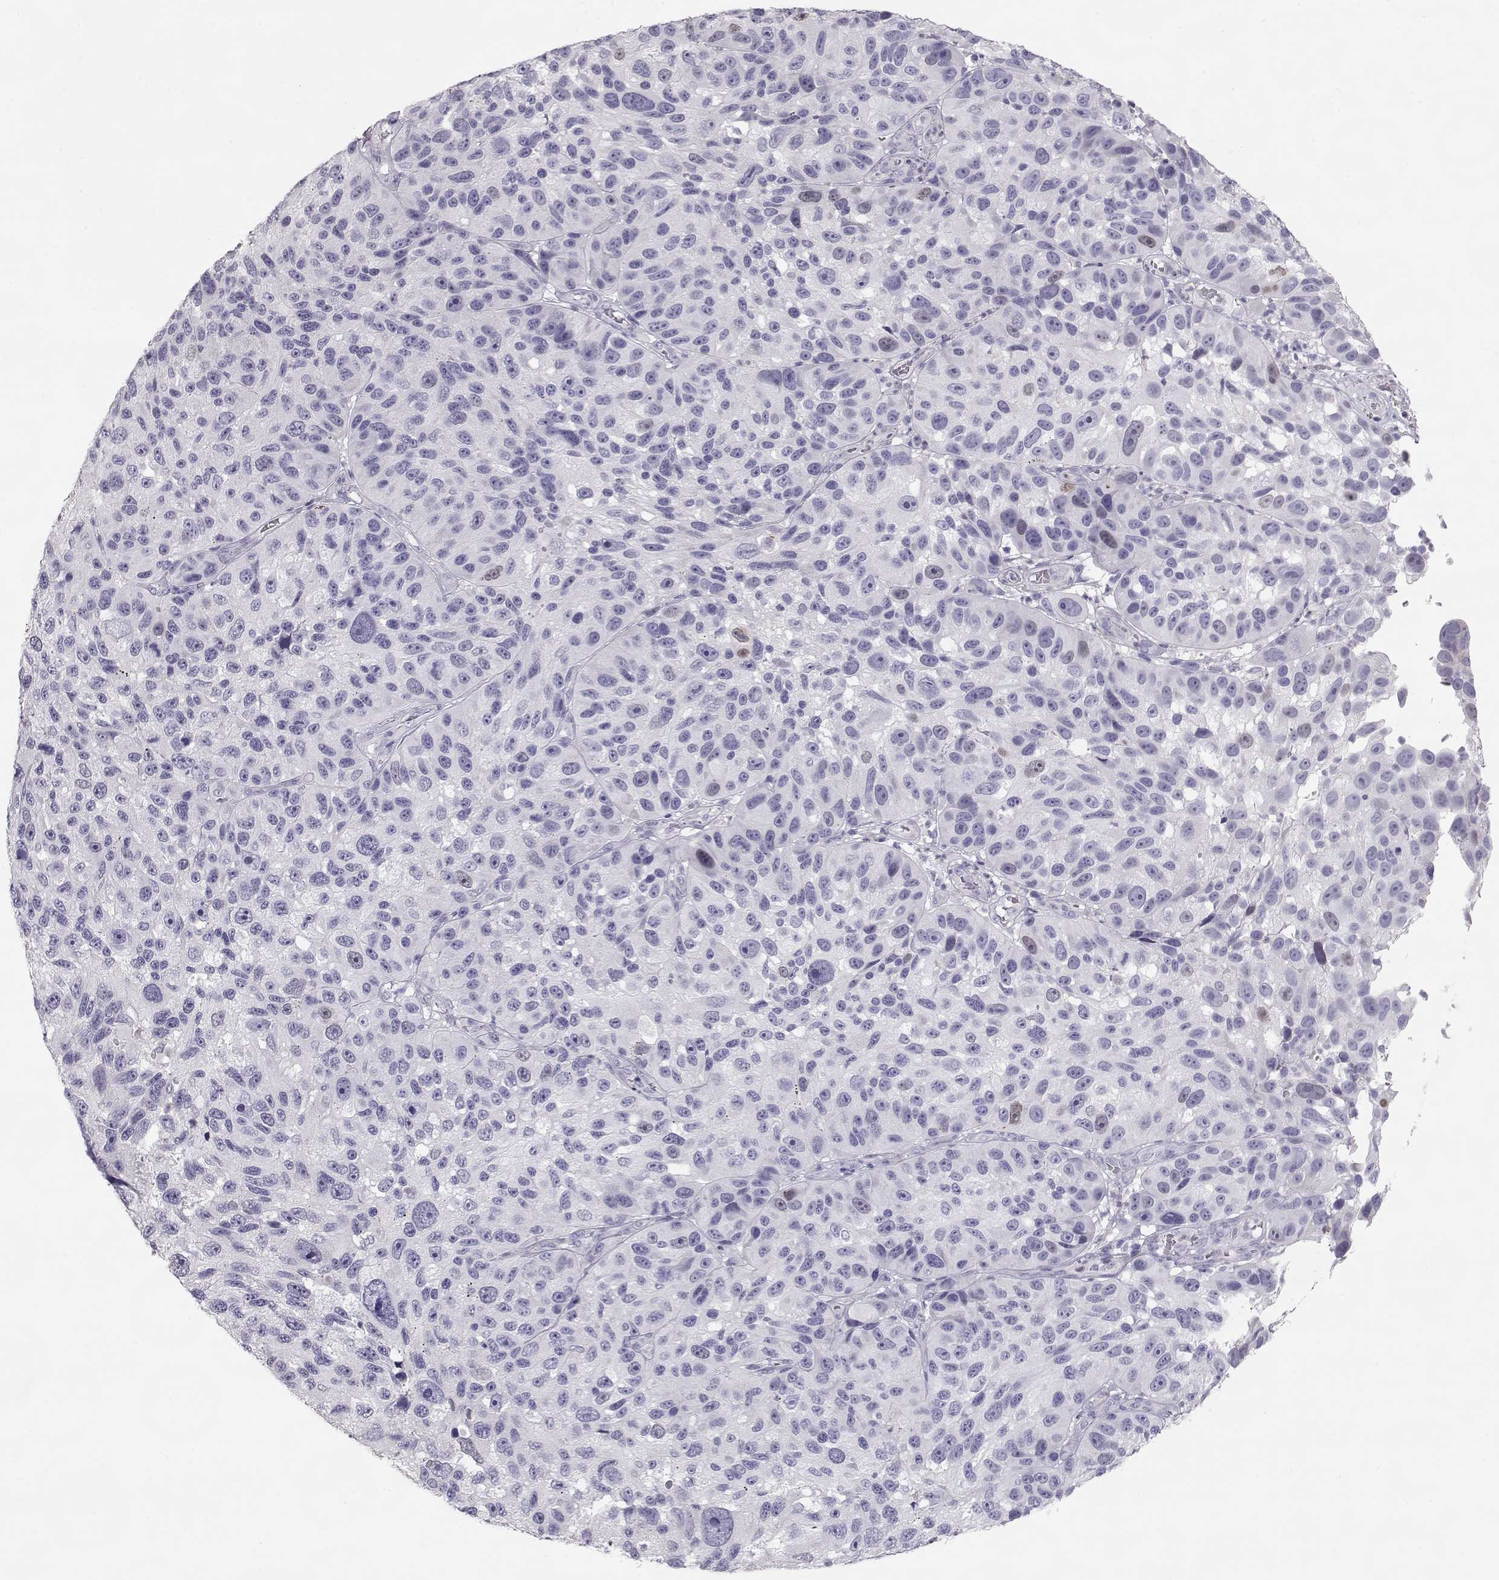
{"staining": {"intensity": "negative", "quantity": "none", "location": "none"}, "tissue": "melanoma", "cell_type": "Tumor cells", "image_type": "cancer", "snomed": [{"axis": "morphology", "description": "Malignant melanoma, NOS"}, {"axis": "topography", "description": "Skin"}], "caption": "Immunohistochemistry (IHC) image of neoplastic tissue: melanoma stained with DAB (3,3'-diaminobenzidine) reveals no significant protein positivity in tumor cells. Nuclei are stained in blue.", "gene": "SLITRK3", "patient": {"sex": "male", "age": 53}}